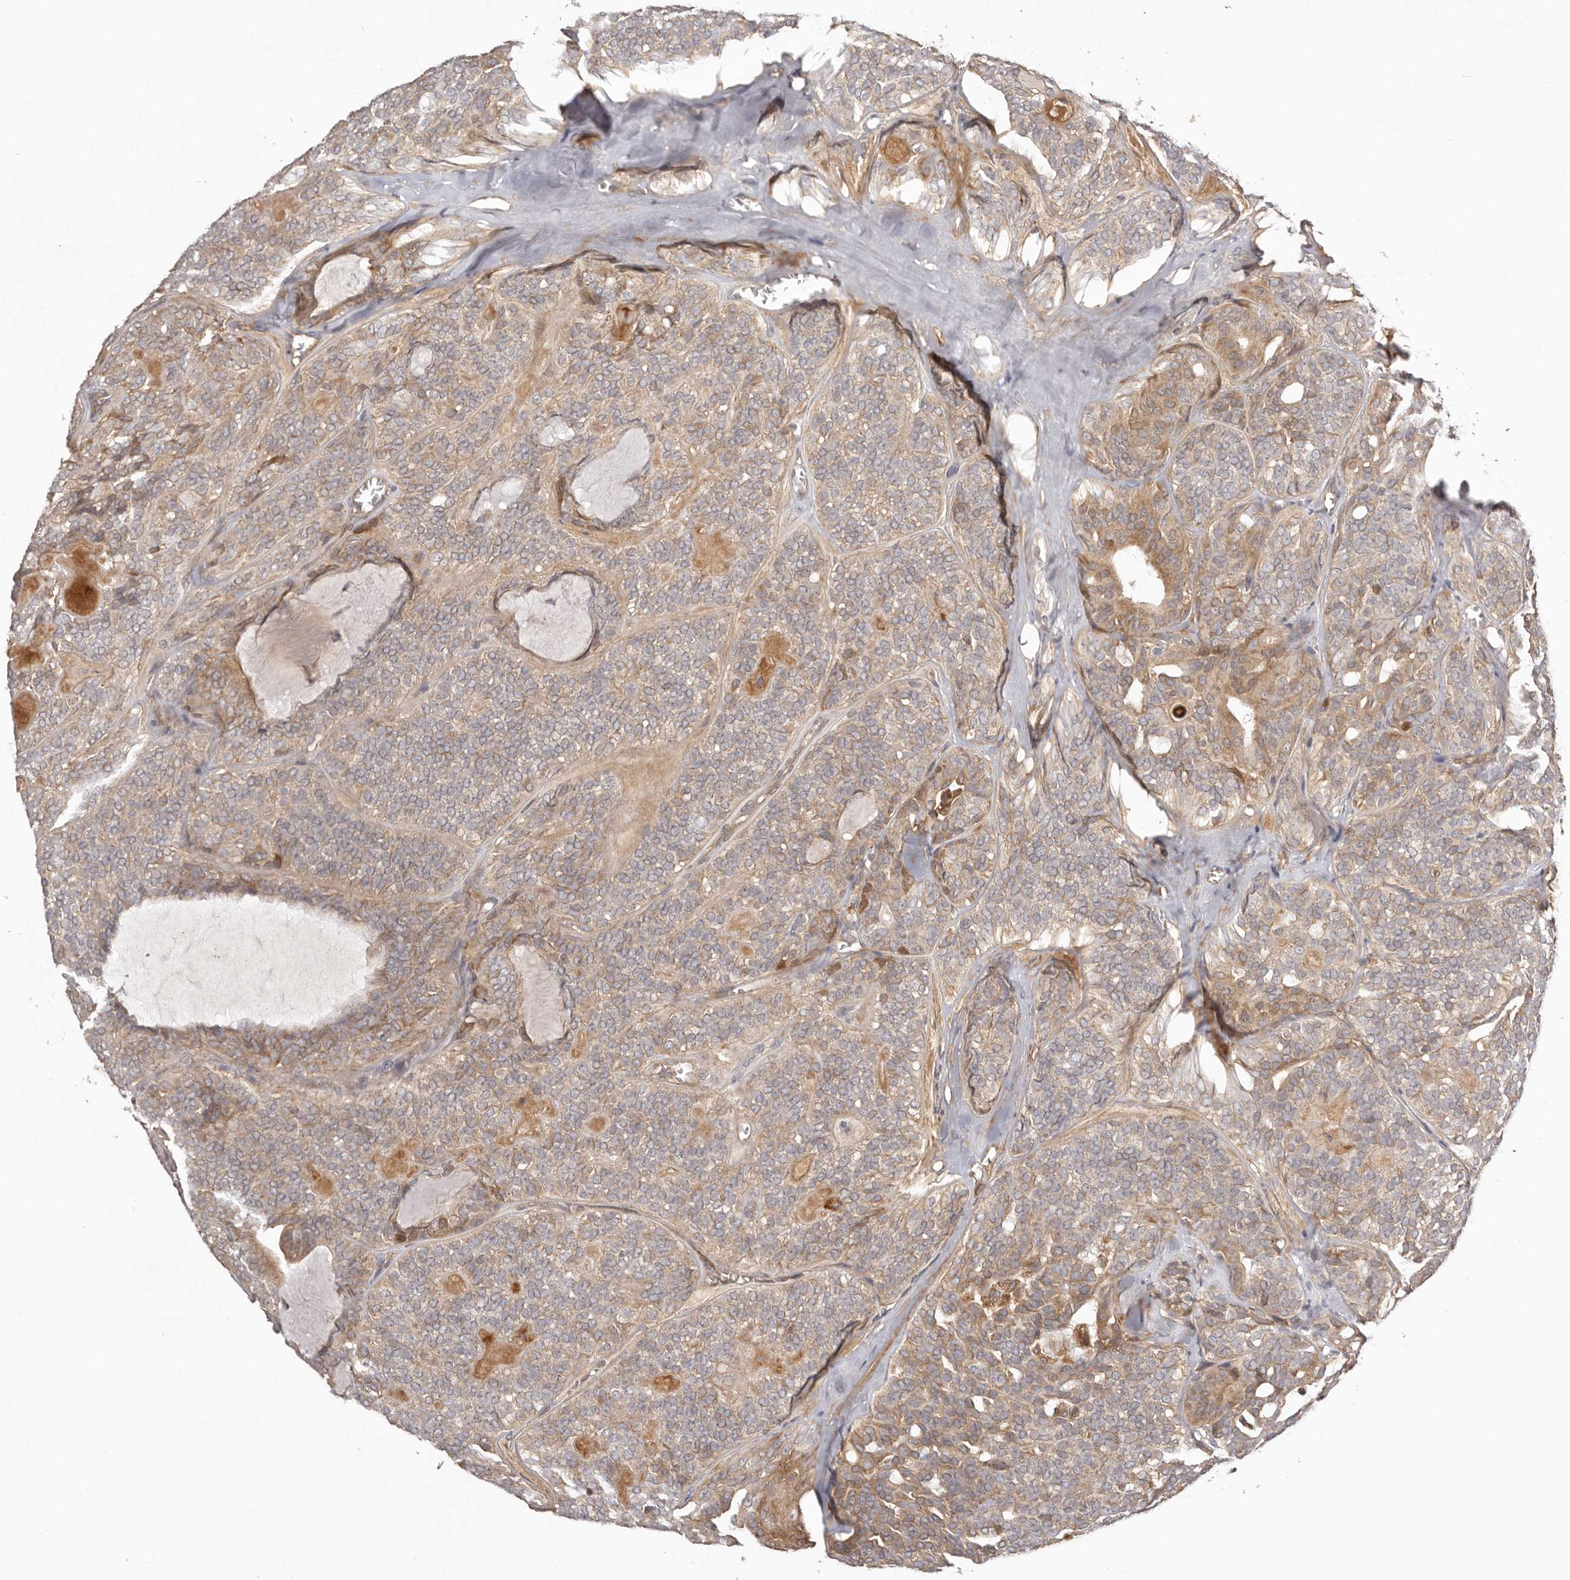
{"staining": {"intensity": "moderate", "quantity": "25%-75%", "location": "cytoplasmic/membranous"}, "tissue": "head and neck cancer", "cell_type": "Tumor cells", "image_type": "cancer", "snomed": [{"axis": "morphology", "description": "Adenocarcinoma, NOS"}, {"axis": "topography", "description": "Head-Neck"}], "caption": "Head and neck cancer was stained to show a protein in brown. There is medium levels of moderate cytoplasmic/membranous staining in approximately 25%-75% of tumor cells.", "gene": "UBR2", "patient": {"sex": "male", "age": 66}}